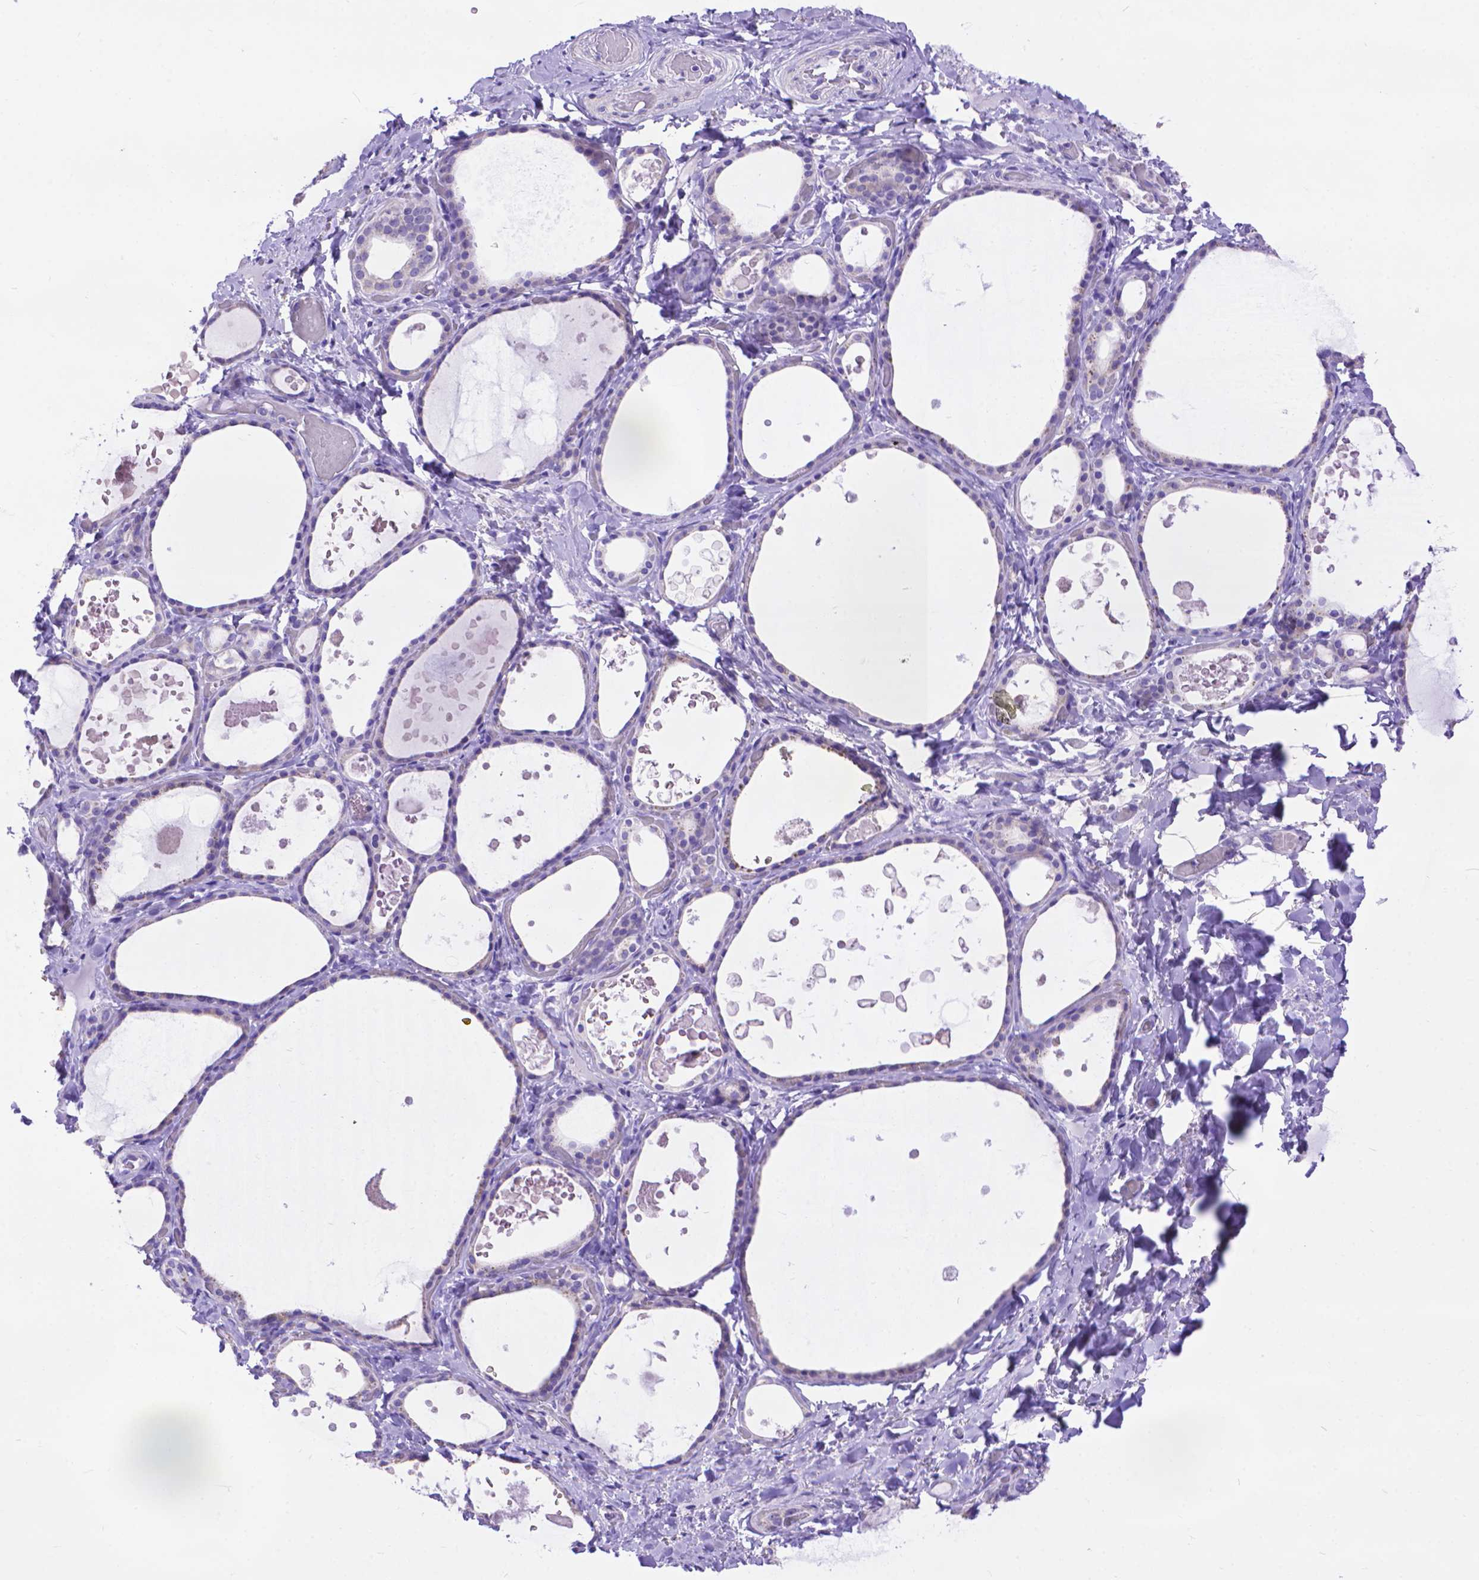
{"staining": {"intensity": "negative", "quantity": "none", "location": "none"}, "tissue": "thyroid gland", "cell_type": "Glandular cells", "image_type": "normal", "snomed": [{"axis": "morphology", "description": "Normal tissue, NOS"}, {"axis": "topography", "description": "Thyroid gland"}], "caption": "The image shows no significant staining in glandular cells of thyroid gland. The staining is performed using DAB (3,3'-diaminobenzidine) brown chromogen with nuclei counter-stained in using hematoxylin.", "gene": "DHRS2", "patient": {"sex": "female", "age": 56}}